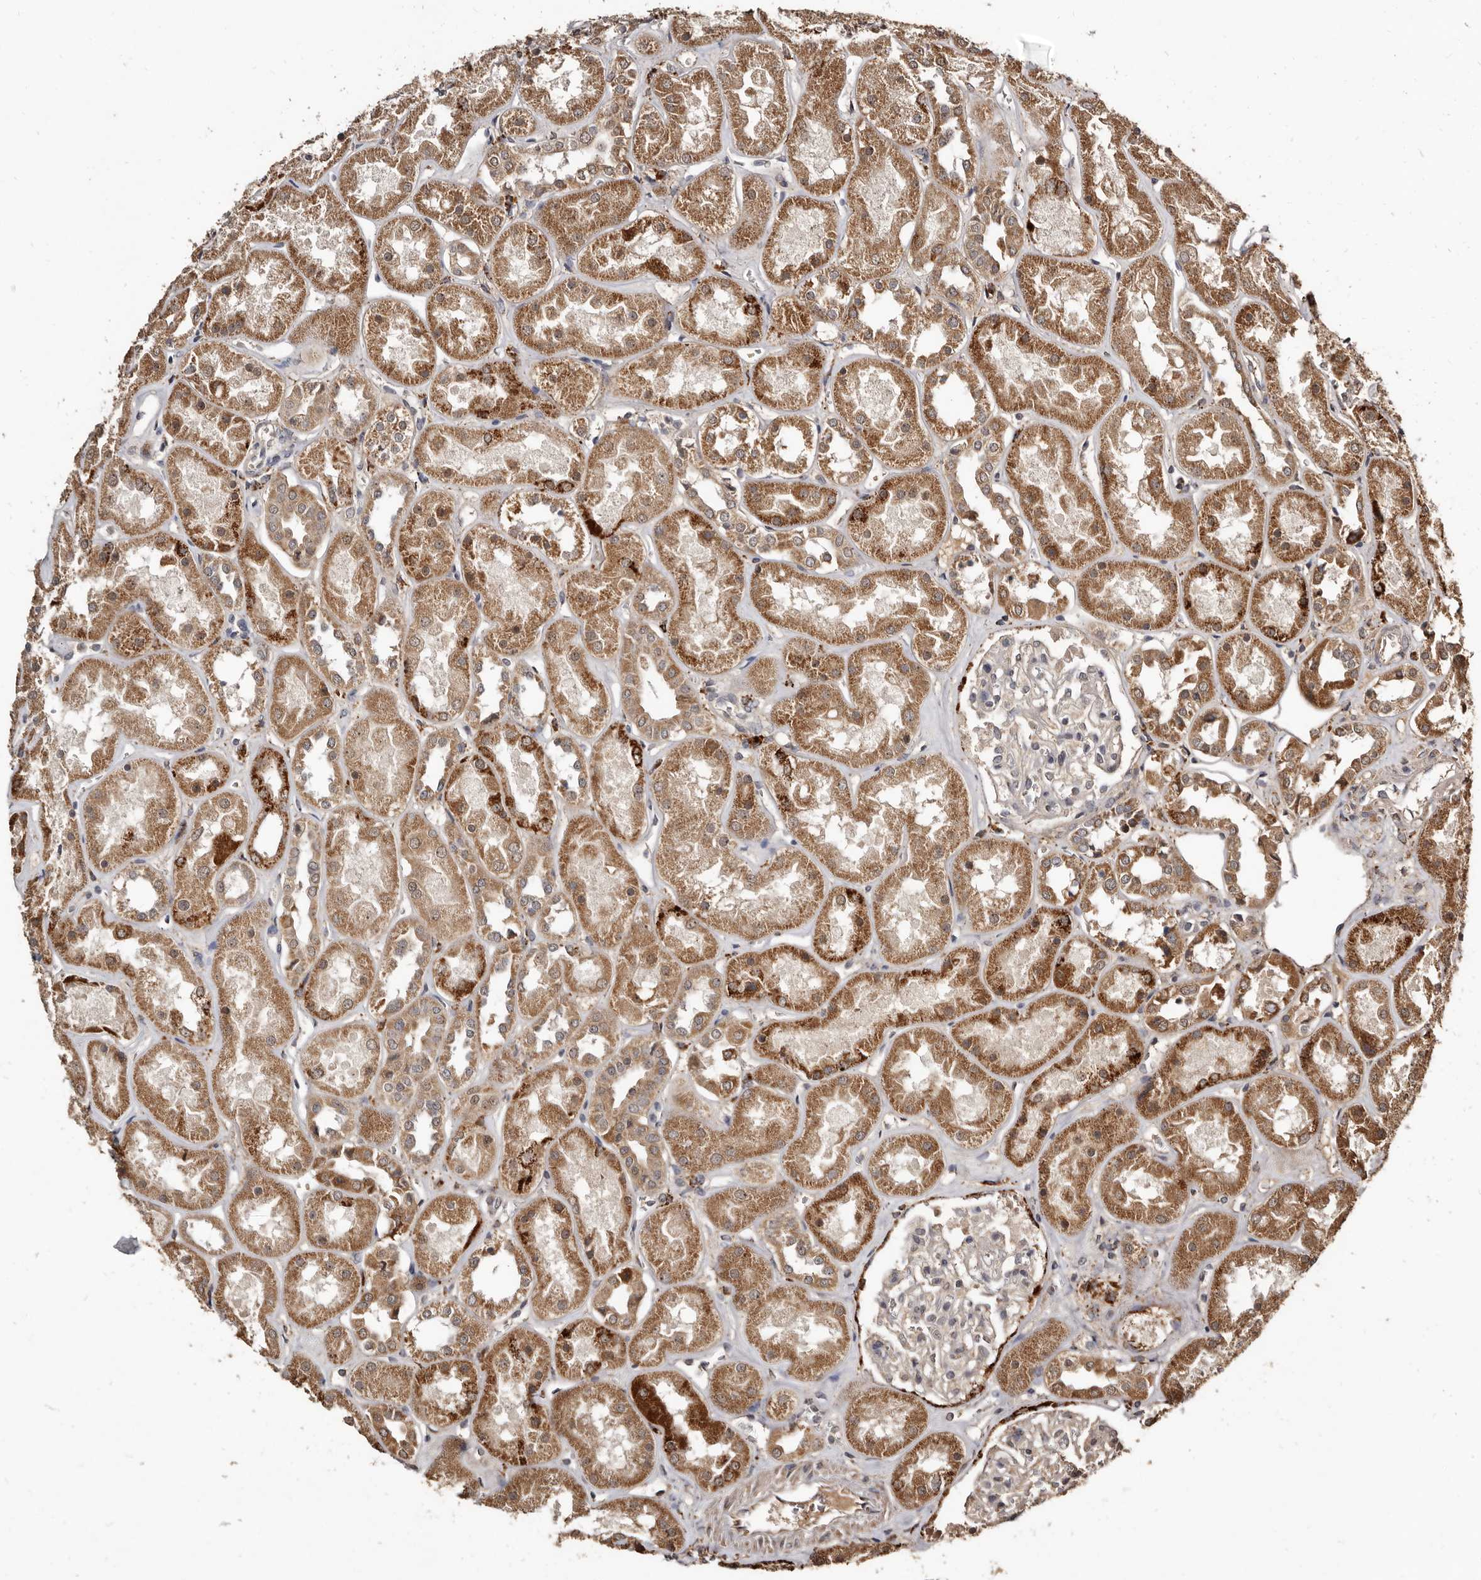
{"staining": {"intensity": "moderate", "quantity": "<25%", "location": "cytoplasmic/membranous"}, "tissue": "kidney", "cell_type": "Cells in glomeruli", "image_type": "normal", "snomed": [{"axis": "morphology", "description": "Normal tissue, NOS"}, {"axis": "topography", "description": "Kidney"}], "caption": "Normal kidney was stained to show a protein in brown. There is low levels of moderate cytoplasmic/membranous expression in about <25% of cells in glomeruli. The staining is performed using DAB brown chromogen to label protein expression. The nuclei are counter-stained blue using hematoxylin.", "gene": "AKAP7", "patient": {"sex": "male", "age": 70}}